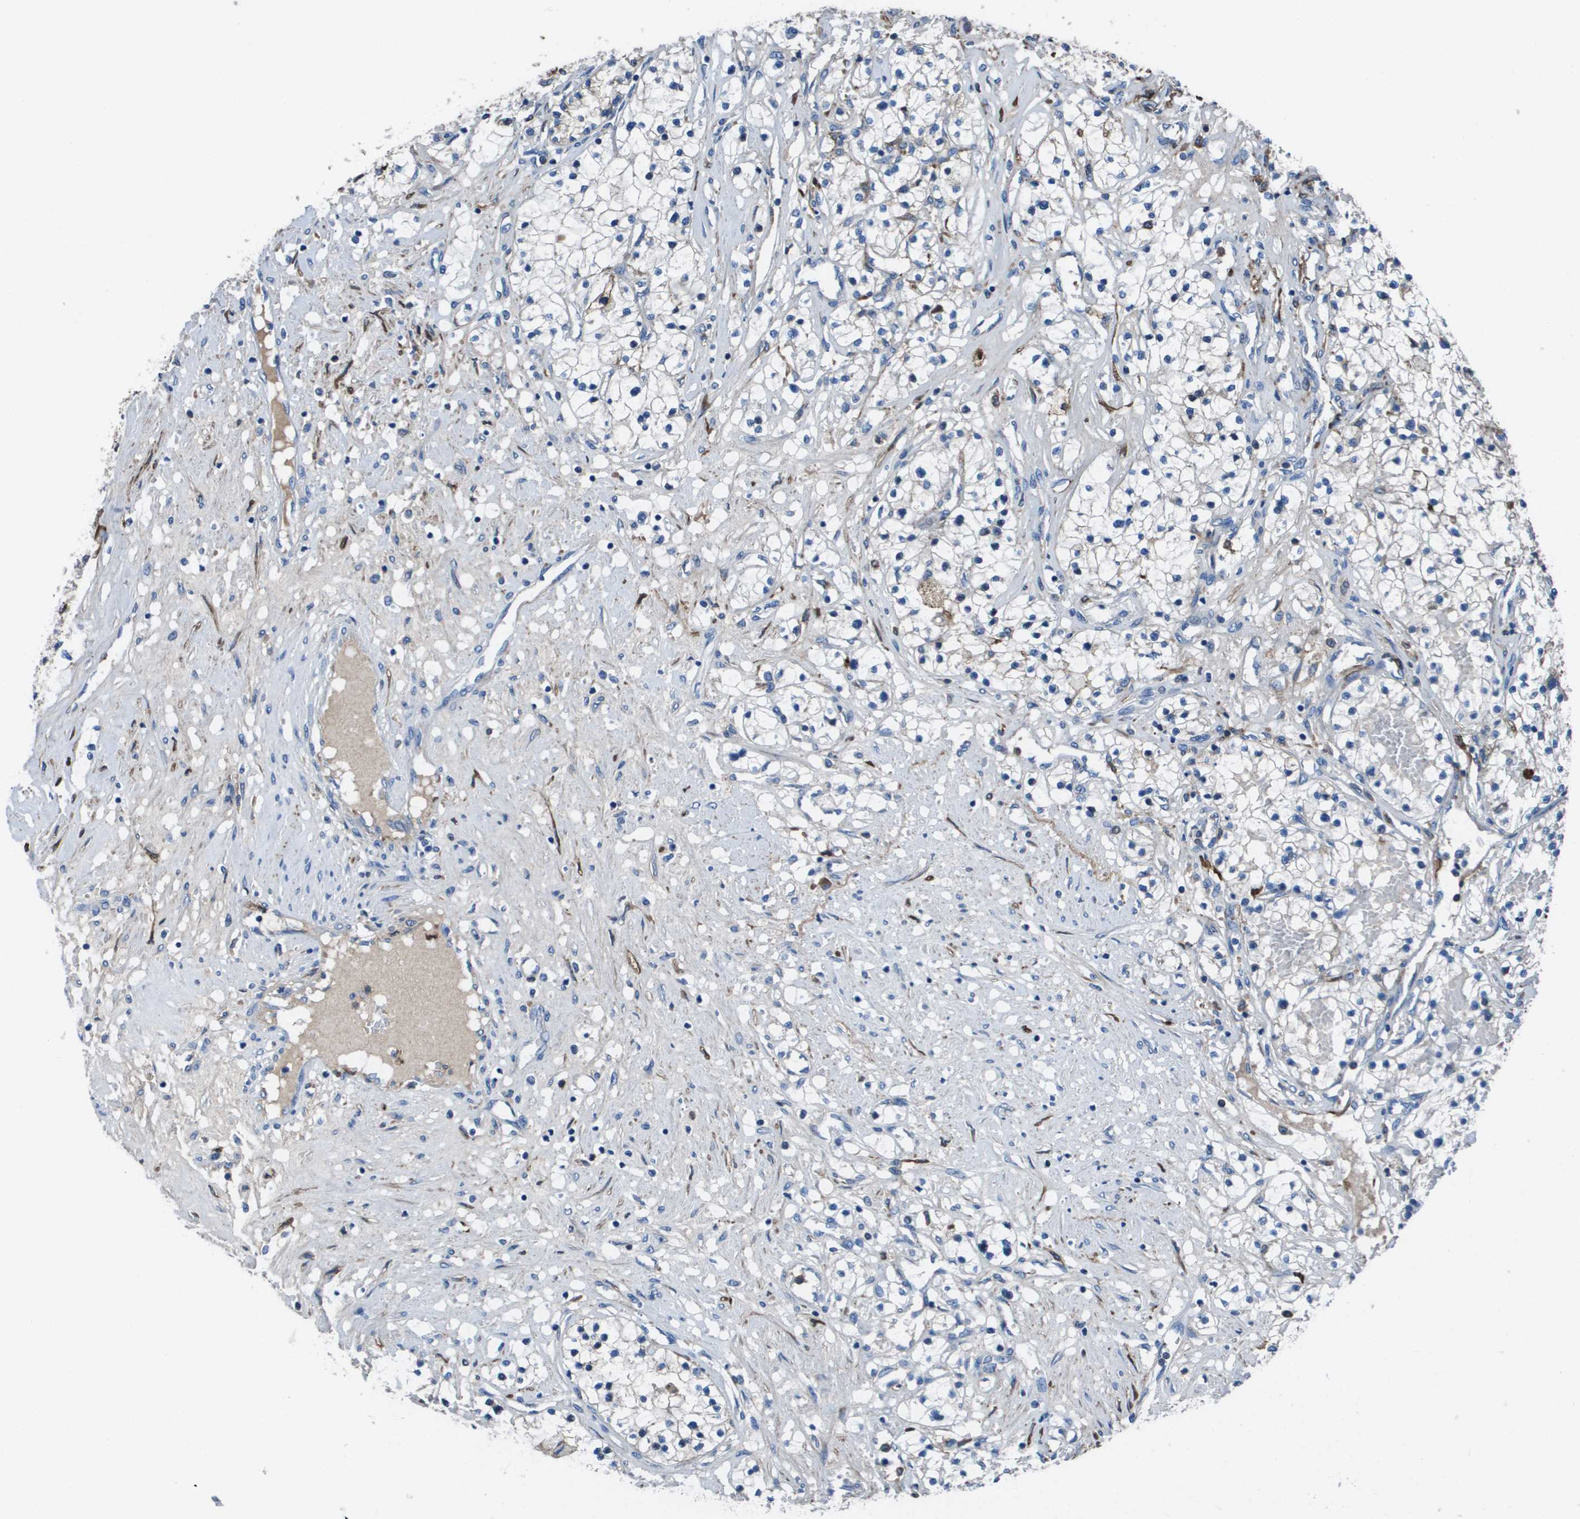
{"staining": {"intensity": "moderate", "quantity": "<25%", "location": "cytoplasmic/membranous"}, "tissue": "renal cancer", "cell_type": "Tumor cells", "image_type": "cancer", "snomed": [{"axis": "morphology", "description": "Adenocarcinoma, NOS"}, {"axis": "topography", "description": "Kidney"}], "caption": "High-power microscopy captured an immunohistochemistry (IHC) micrograph of adenocarcinoma (renal), revealing moderate cytoplasmic/membranous expression in approximately <25% of tumor cells. The protein of interest is shown in brown color, while the nuclei are stained blue.", "gene": "VTN", "patient": {"sex": "male", "age": 68}}